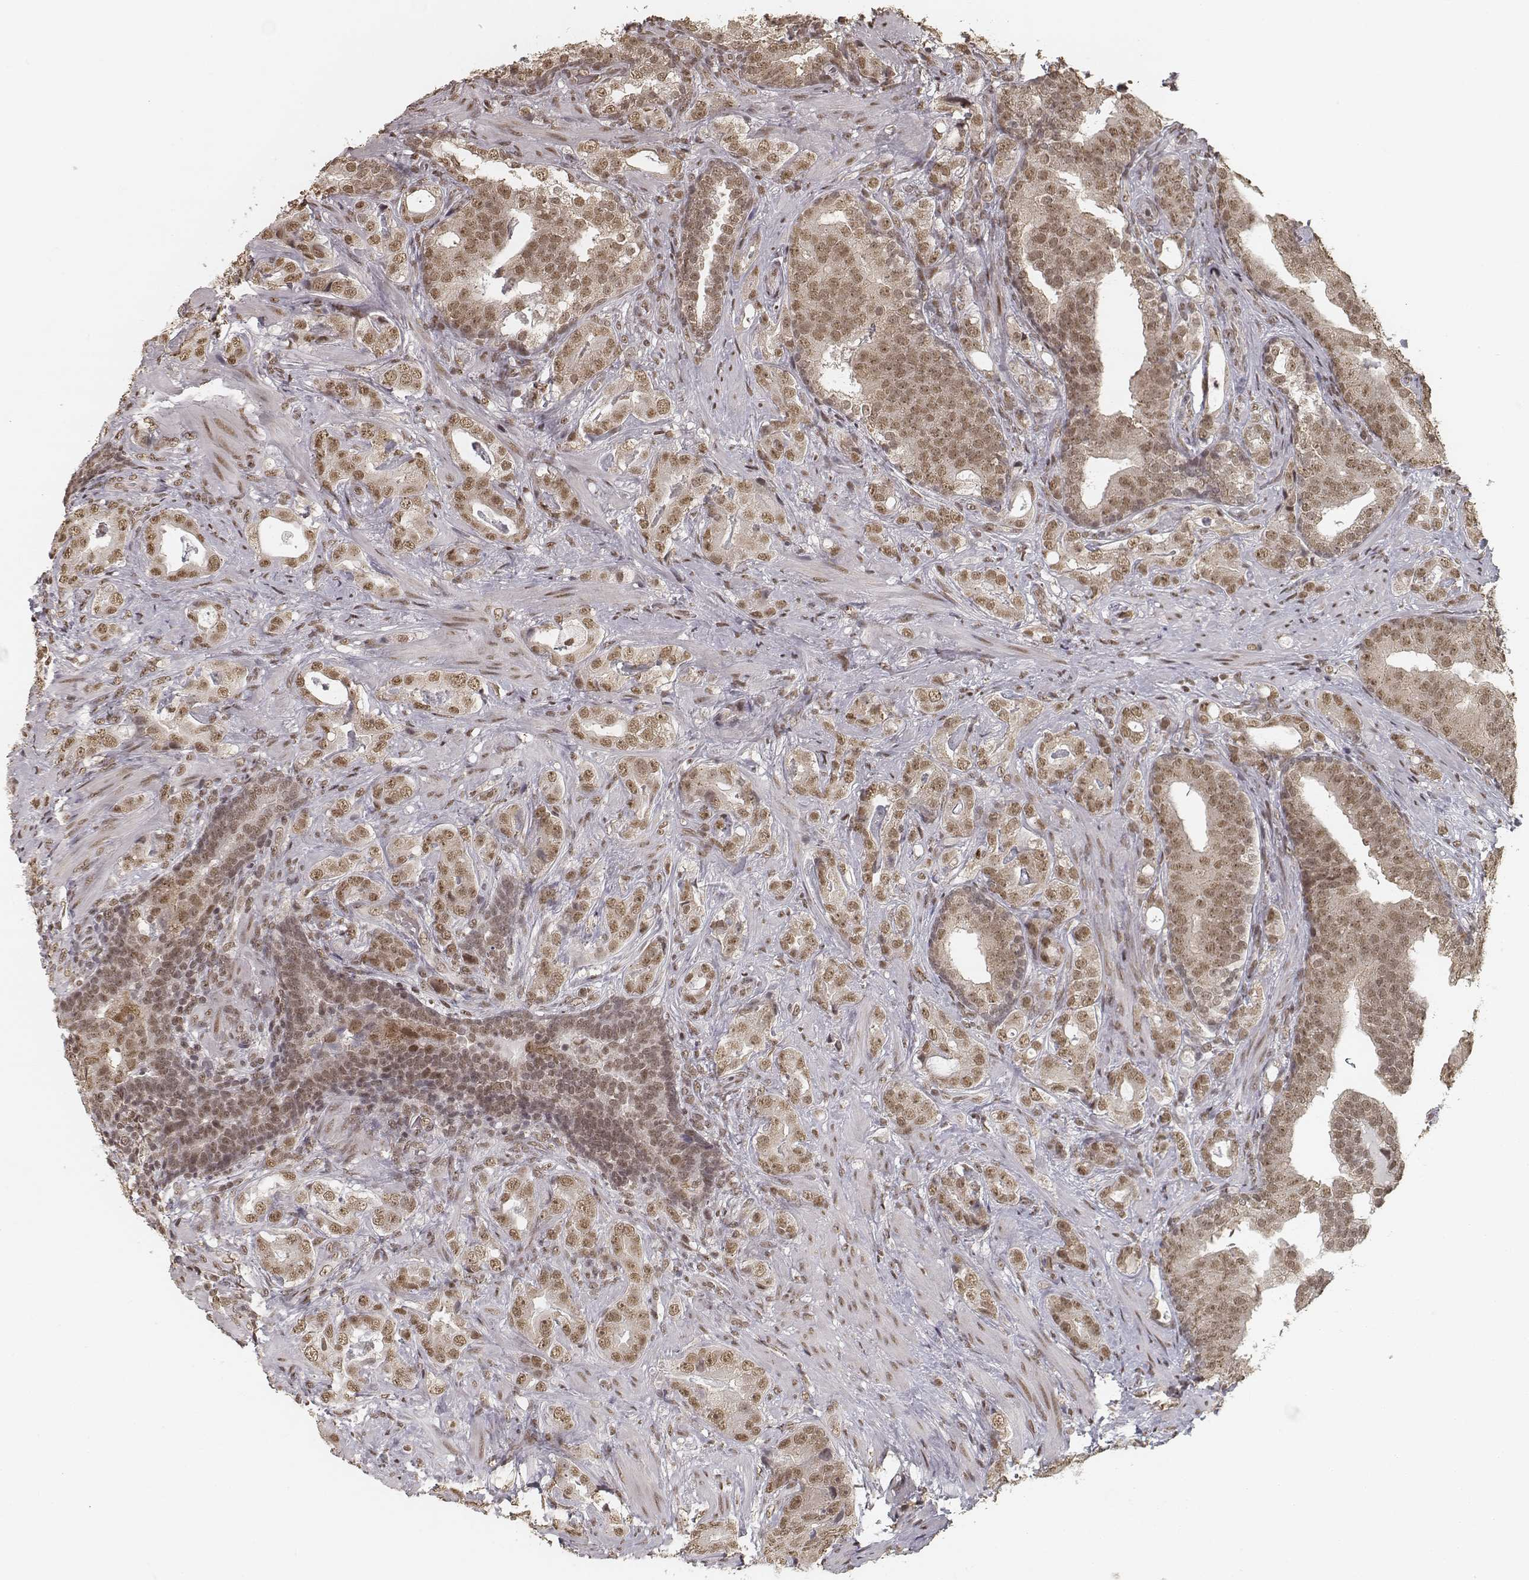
{"staining": {"intensity": "moderate", "quantity": ">75%", "location": "nuclear"}, "tissue": "prostate cancer", "cell_type": "Tumor cells", "image_type": "cancer", "snomed": [{"axis": "morphology", "description": "Adenocarcinoma, NOS"}, {"axis": "topography", "description": "Prostate"}], "caption": "Protein expression analysis of prostate cancer (adenocarcinoma) demonstrates moderate nuclear staining in about >75% of tumor cells.", "gene": "HMGA2", "patient": {"sex": "male", "age": 57}}